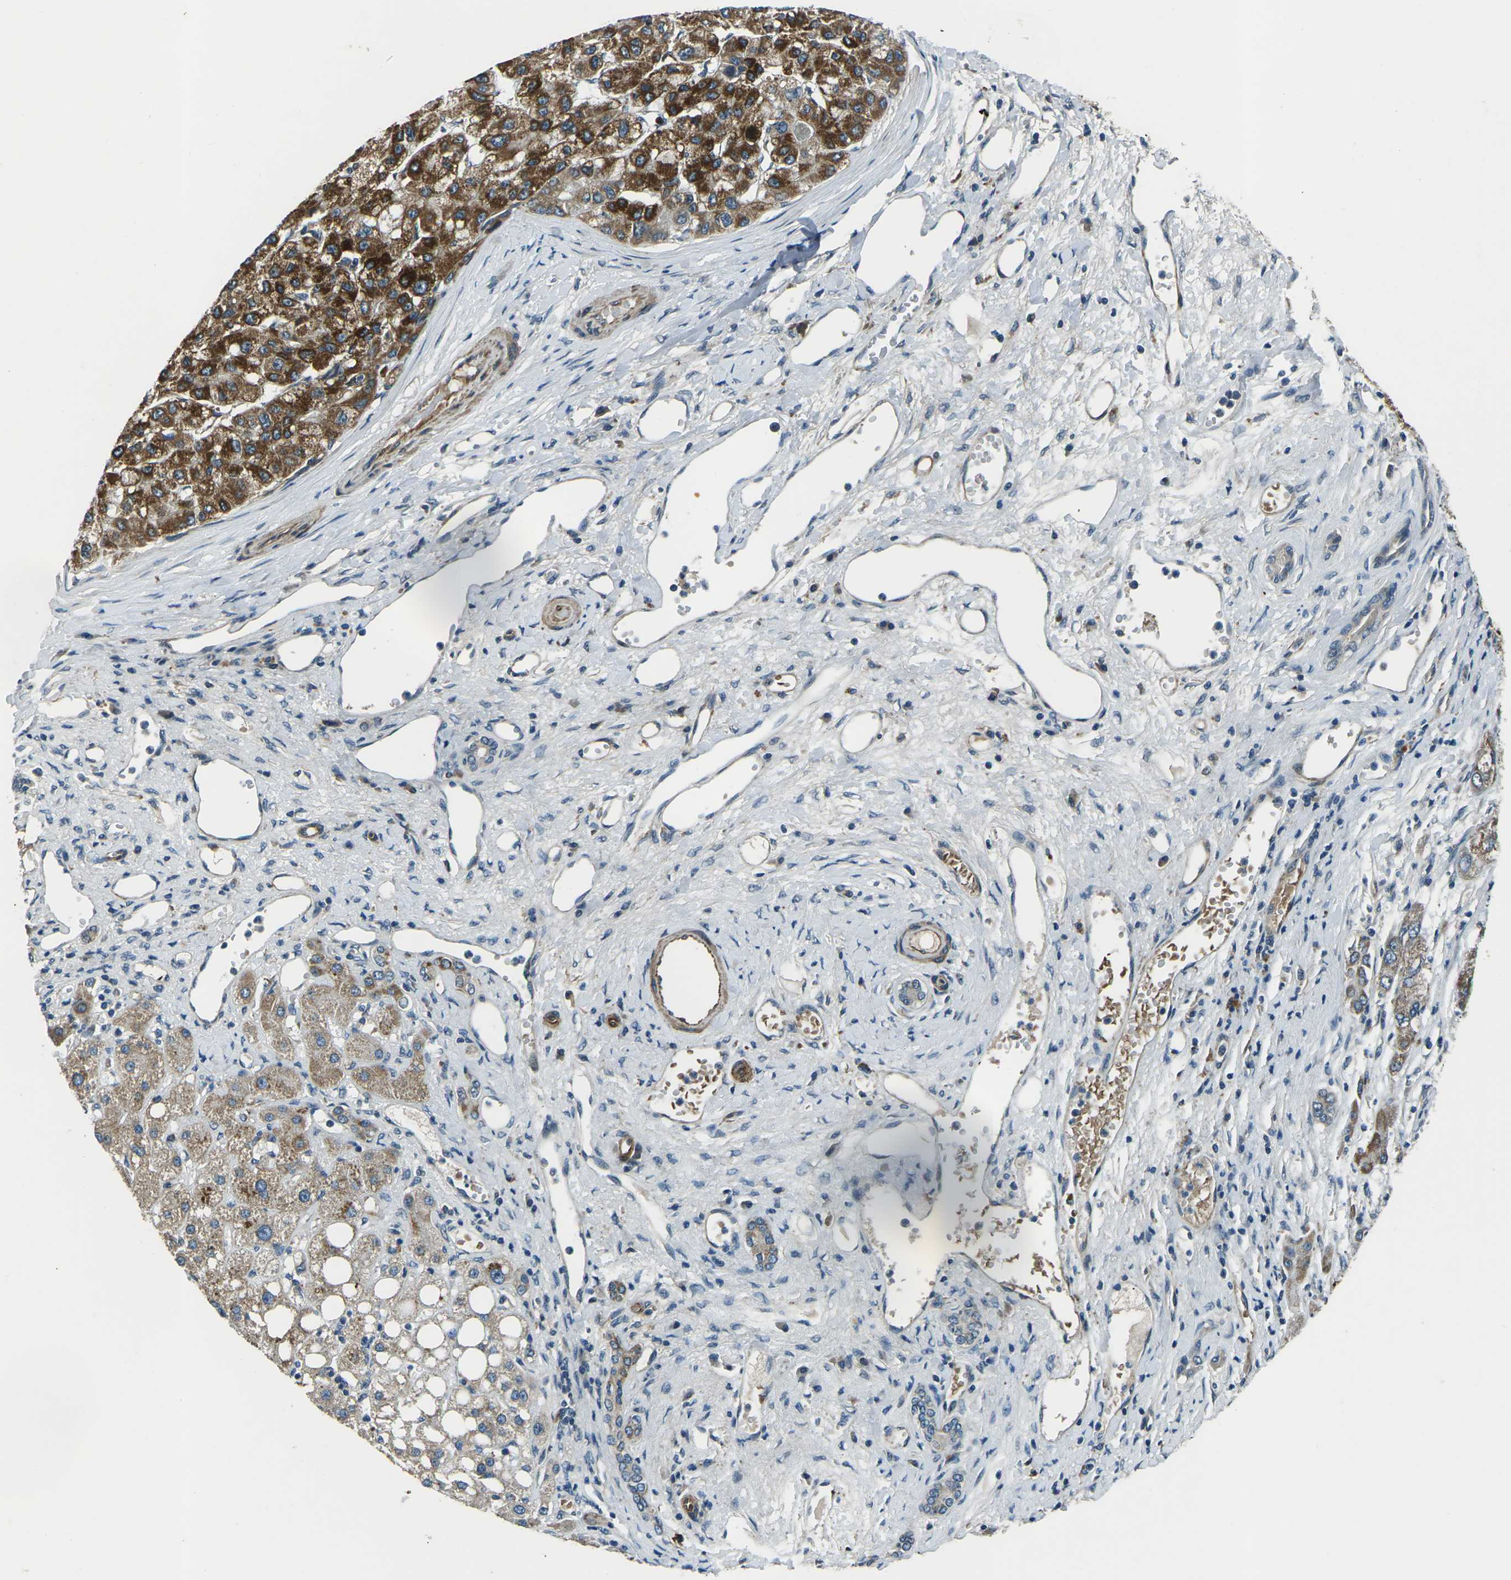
{"staining": {"intensity": "strong", "quantity": ">75%", "location": "cytoplasmic/membranous"}, "tissue": "liver cancer", "cell_type": "Tumor cells", "image_type": "cancer", "snomed": [{"axis": "morphology", "description": "Carcinoma, Hepatocellular, NOS"}, {"axis": "topography", "description": "Liver"}], "caption": "Brown immunohistochemical staining in liver cancer demonstrates strong cytoplasmic/membranous positivity in approximately >75% of tumor cells.", "gene": "AFAP1", "patient": {"sex": "male", "age": 80}}